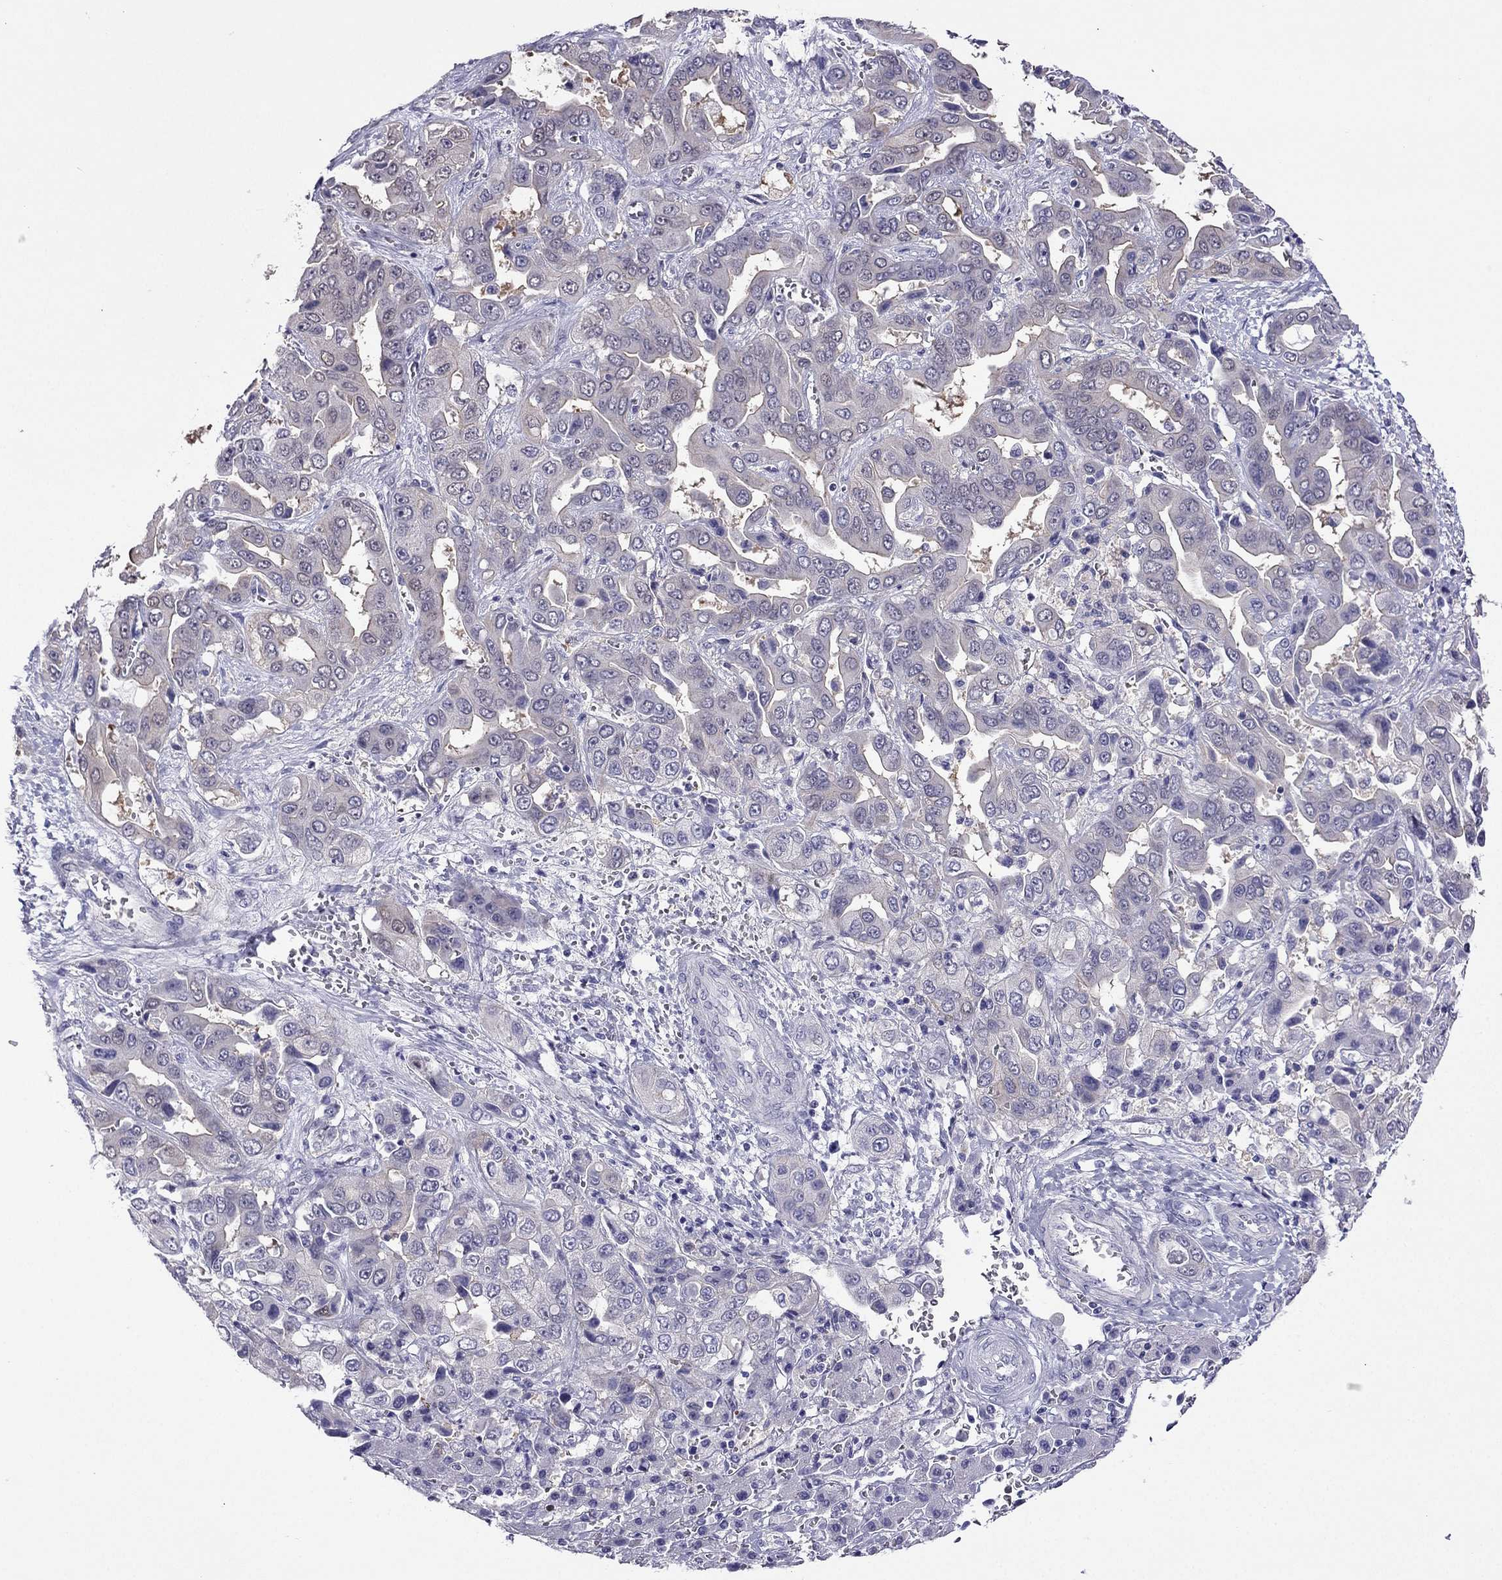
{"staining": {"intensity": "negative", "quantity": "none", "location": "none"}, "tissue": "liver cancer", "cell_type": "Tumor cells", "image_type": "cancer", "snomed": [{"axis": "morphology", "description": "Cholangiocarcinoma"}, {"axis": "topography", "description": "Liver"}], "caption": "Tumor cells show no significant expression in cholangiocarcinoma (liver). (Brightfield microscopy of DAB (3,3'-diaminobenzidine) immunohistochemistry at high magnification).", "gene": "KCNJ10", "patient": {"sex": "female", "age": 52}}